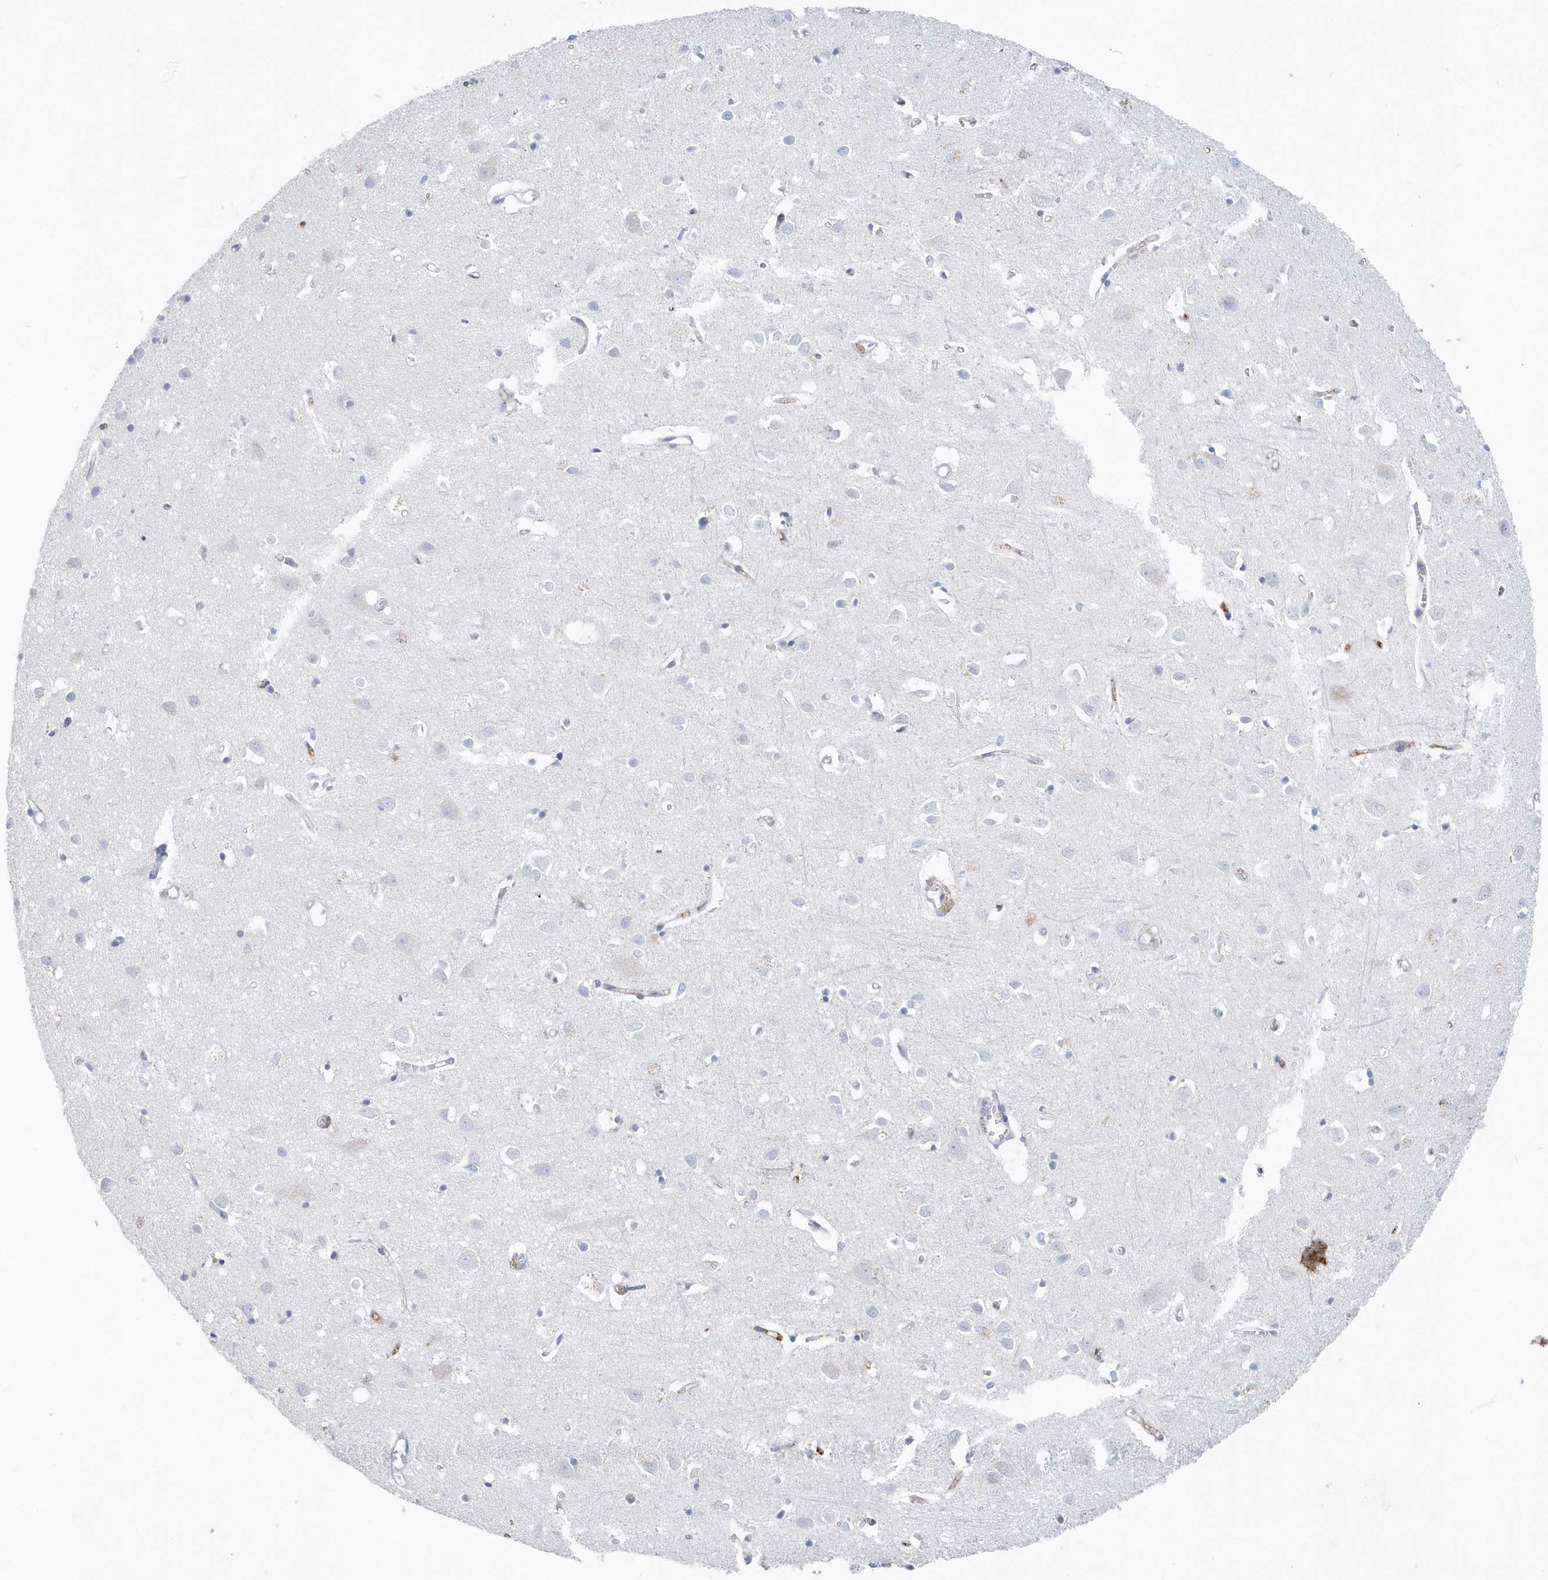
{"staining": {"intensity": "negative", "quantity": "none", "location": "none"}, "tissue": "cerebral cortex", "cell_type": "Endothelial cells", "image_type": "normal", "snomed": [{"axis": "morphology", "description": "Normal tissue, NOS"}, {"axis": "topography", "description": "Cerebral cortex"}], "caption": "This is a photomicrograph of IHC staining of normal cerebral cortex, which shows no positivity in endothelial cells.", "gene": "JCHAIN", "patient": {"sex": "female", "age": 64}}